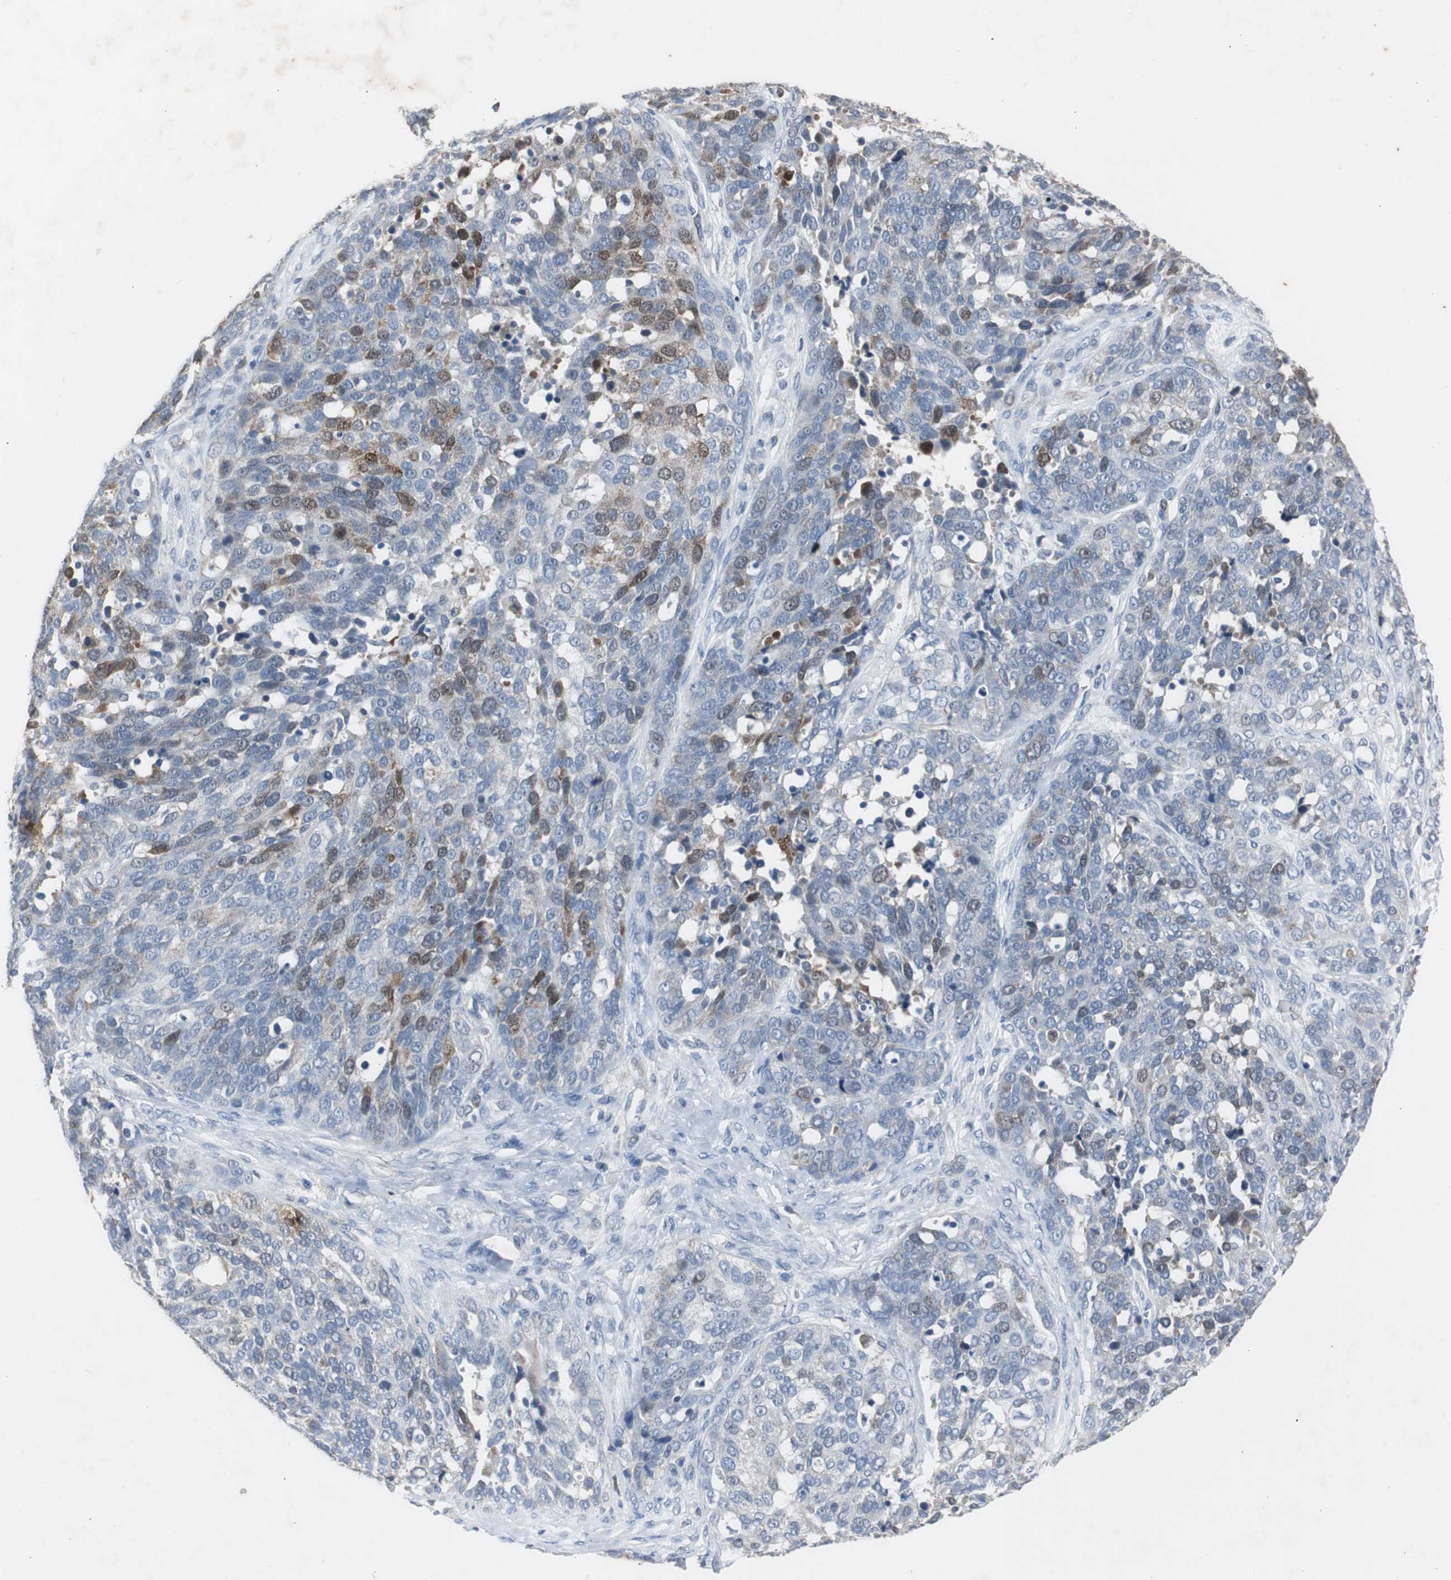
{"staining": {"intensity": "moderate", "quantity": "<25%", "location": "cytoplasmic/membranous"}, "tissue": "ovarian cancer", "cell_type": "Tumor cells", "image_type": "cancer", "snomed": [{"axis": "morphology", "description": "Cystadenocarcinoma, serous, NOS"}, {"axis": "topography", "description": "Ovary"}], "caption": "Tumor cells reveal moderate cytoplasmic/membranous expression in approximately <25% of cells in ovarian cancer.", "gene": "TK1", "patient": {"sex": "female", "age": 44}}